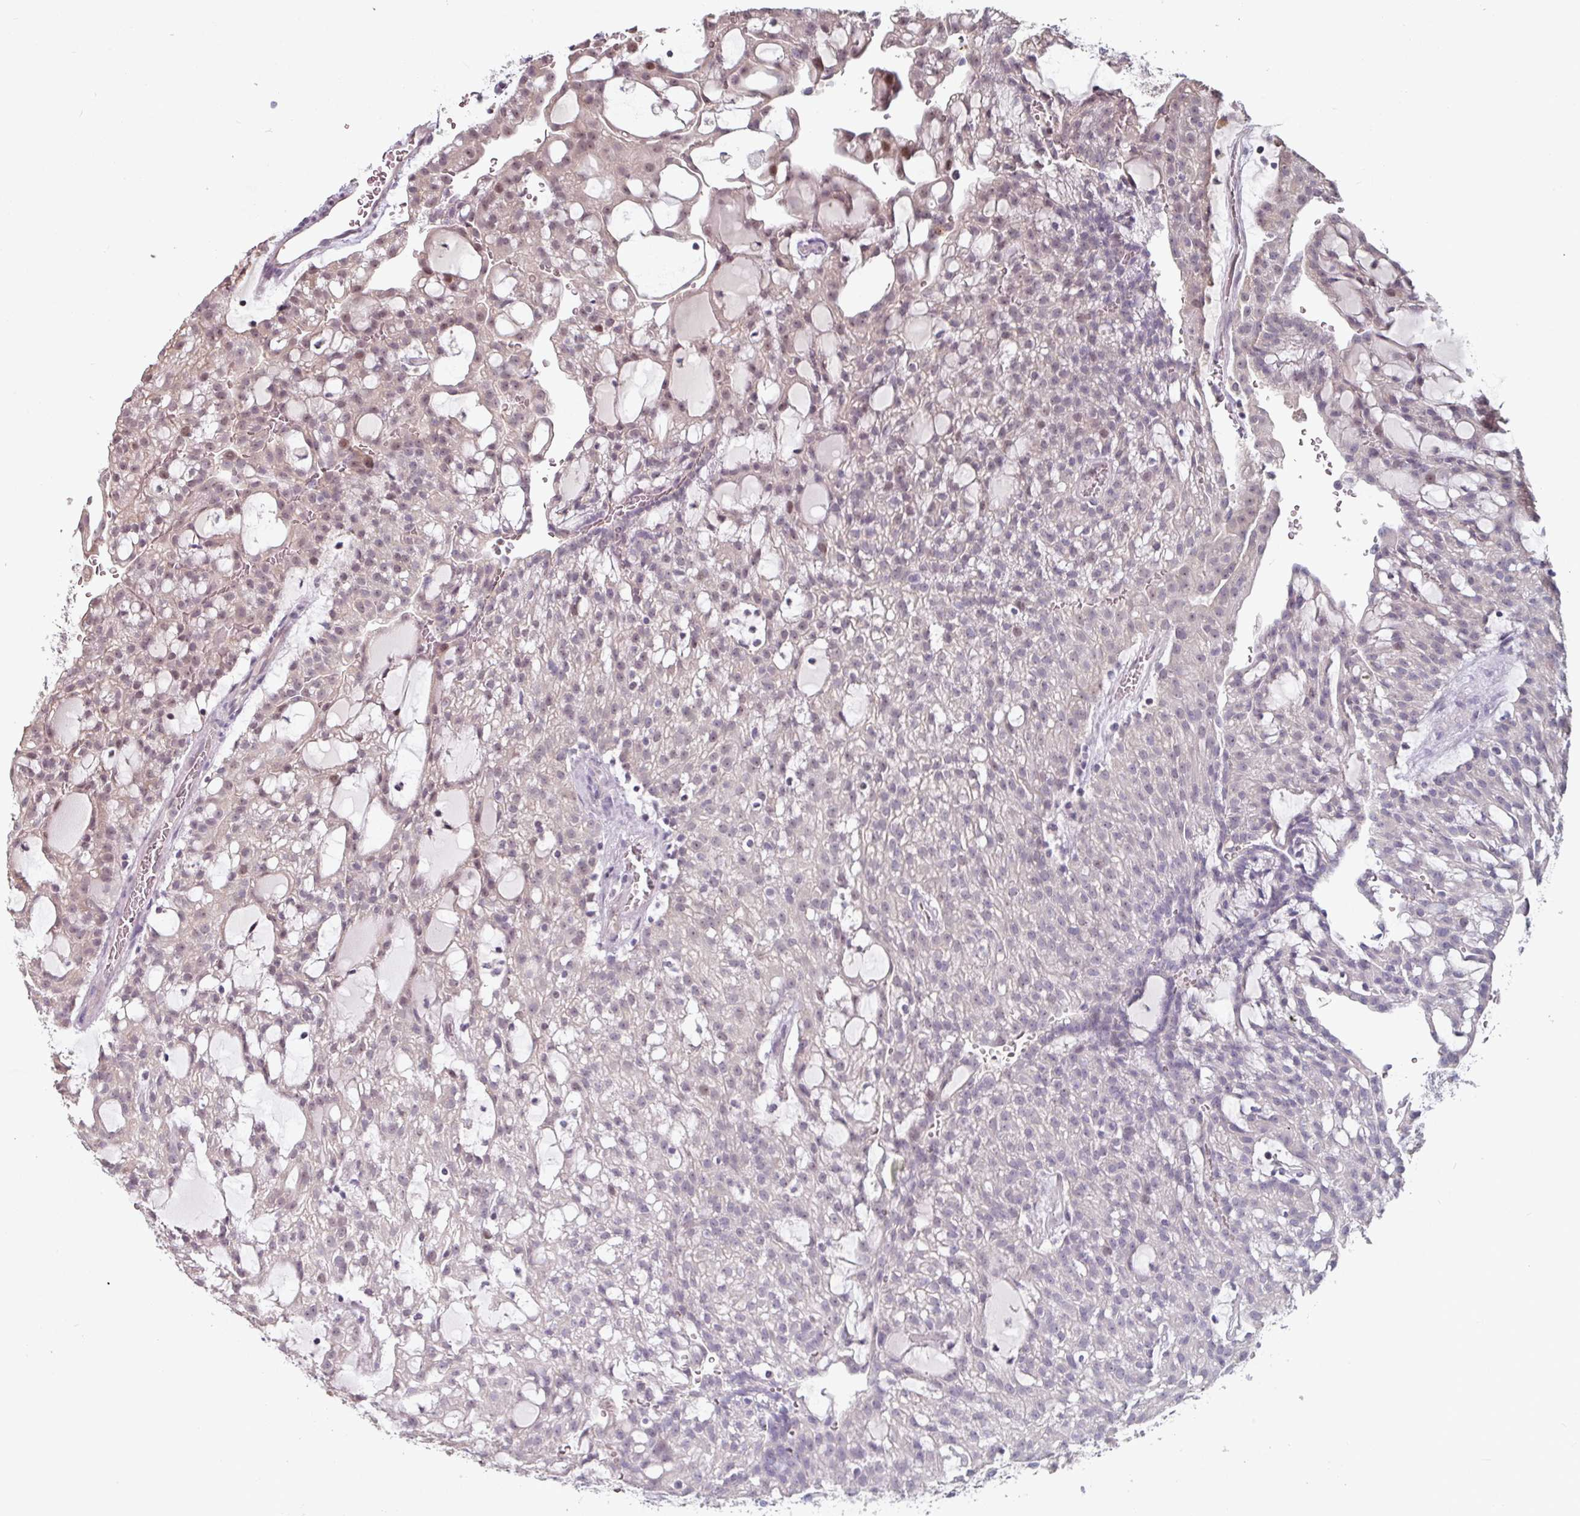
{"staining": {"intensity": "weak", "quantity": "<25%", "location": "nuclear"}, "tissue": "renal cancer", "cell_type": "Tumor cells", "image_type": "cancer", "snomed": [{"axis": "morphology", "description": "Adenocarcinoma, NOS"}, {"axis": "topography", "description": "Kidney"}], "caption": "IHC histopathology image of neoplastic tissue: adenocarcinoma (renal) stained with DAB (3,3'-diaminobenzidine) shows no significant protein positivity in tumor cells.", "gene": "ZBTB6", "patient": {"sex": "male", "age": 63}}